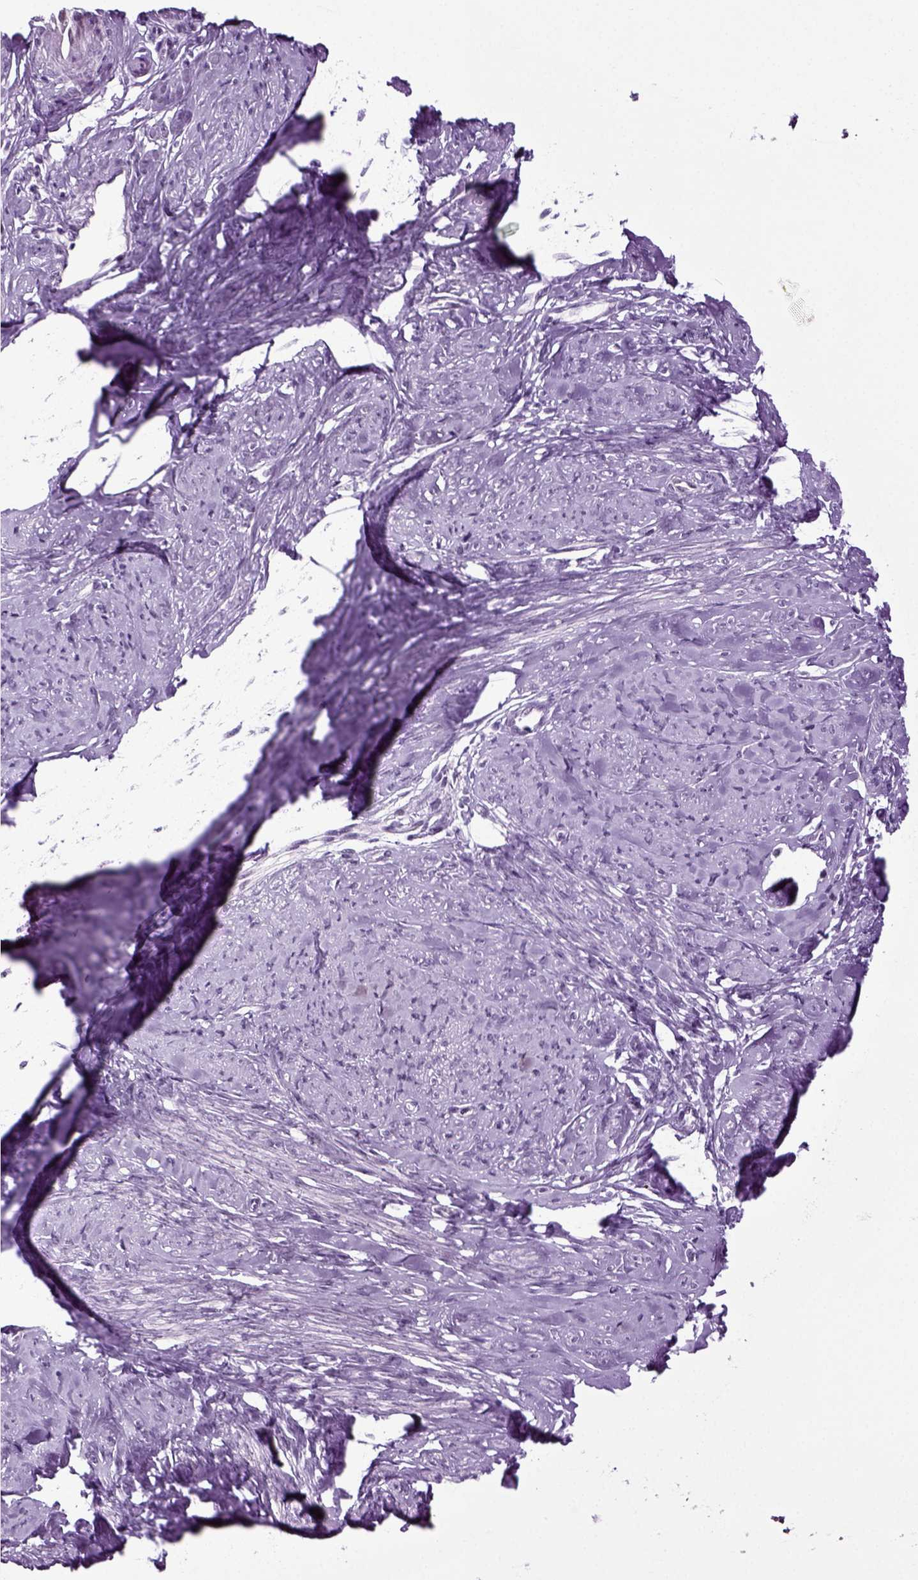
{"staining": {"intensity": "negative", "quantity": "none", "location": "none"}, "tissue": "smooth muscle", "cell_type": "Smooth muscle cells", "image_type": "normal", "snomed": [{"axis": "morphology", "description": "Normal tissue, NOS"}, {"axis": "topography", "description": "Smooth muscle"}], "caption": "An image of human smooth muscle is negative for staining in smooth muscle cells.", "gene": "RFX3", "patient": {"sex": "female", "age": 48}}